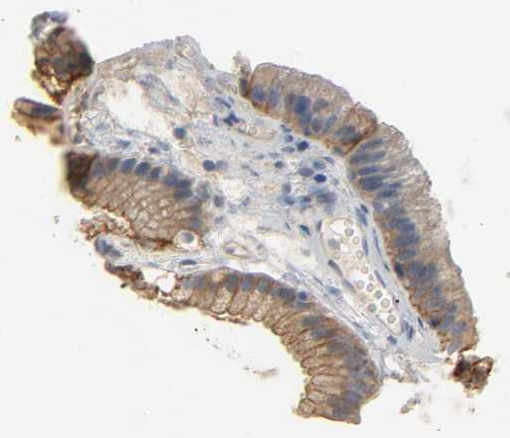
{"staining": {"intensity": "strong", "quantity": ">75%", "location": "cytoplasmic/membranous"}, "tissue": "gallbladder", "cell_type": "Glandular cells", "image_type": "normal", "snomed": [{"axis": "morphology", "description": "Normal tissue, NOS"}, {"axis": "topography", "description": "Gallbladder"}], "caption": "Glandular cells demonstrate high levels of strong cytoplasmic/membranous staining in approximately >75% of cells in benign gallbladder.", "gene": "ARPC1A", "patient": {"sex": "female", "age": 24}}